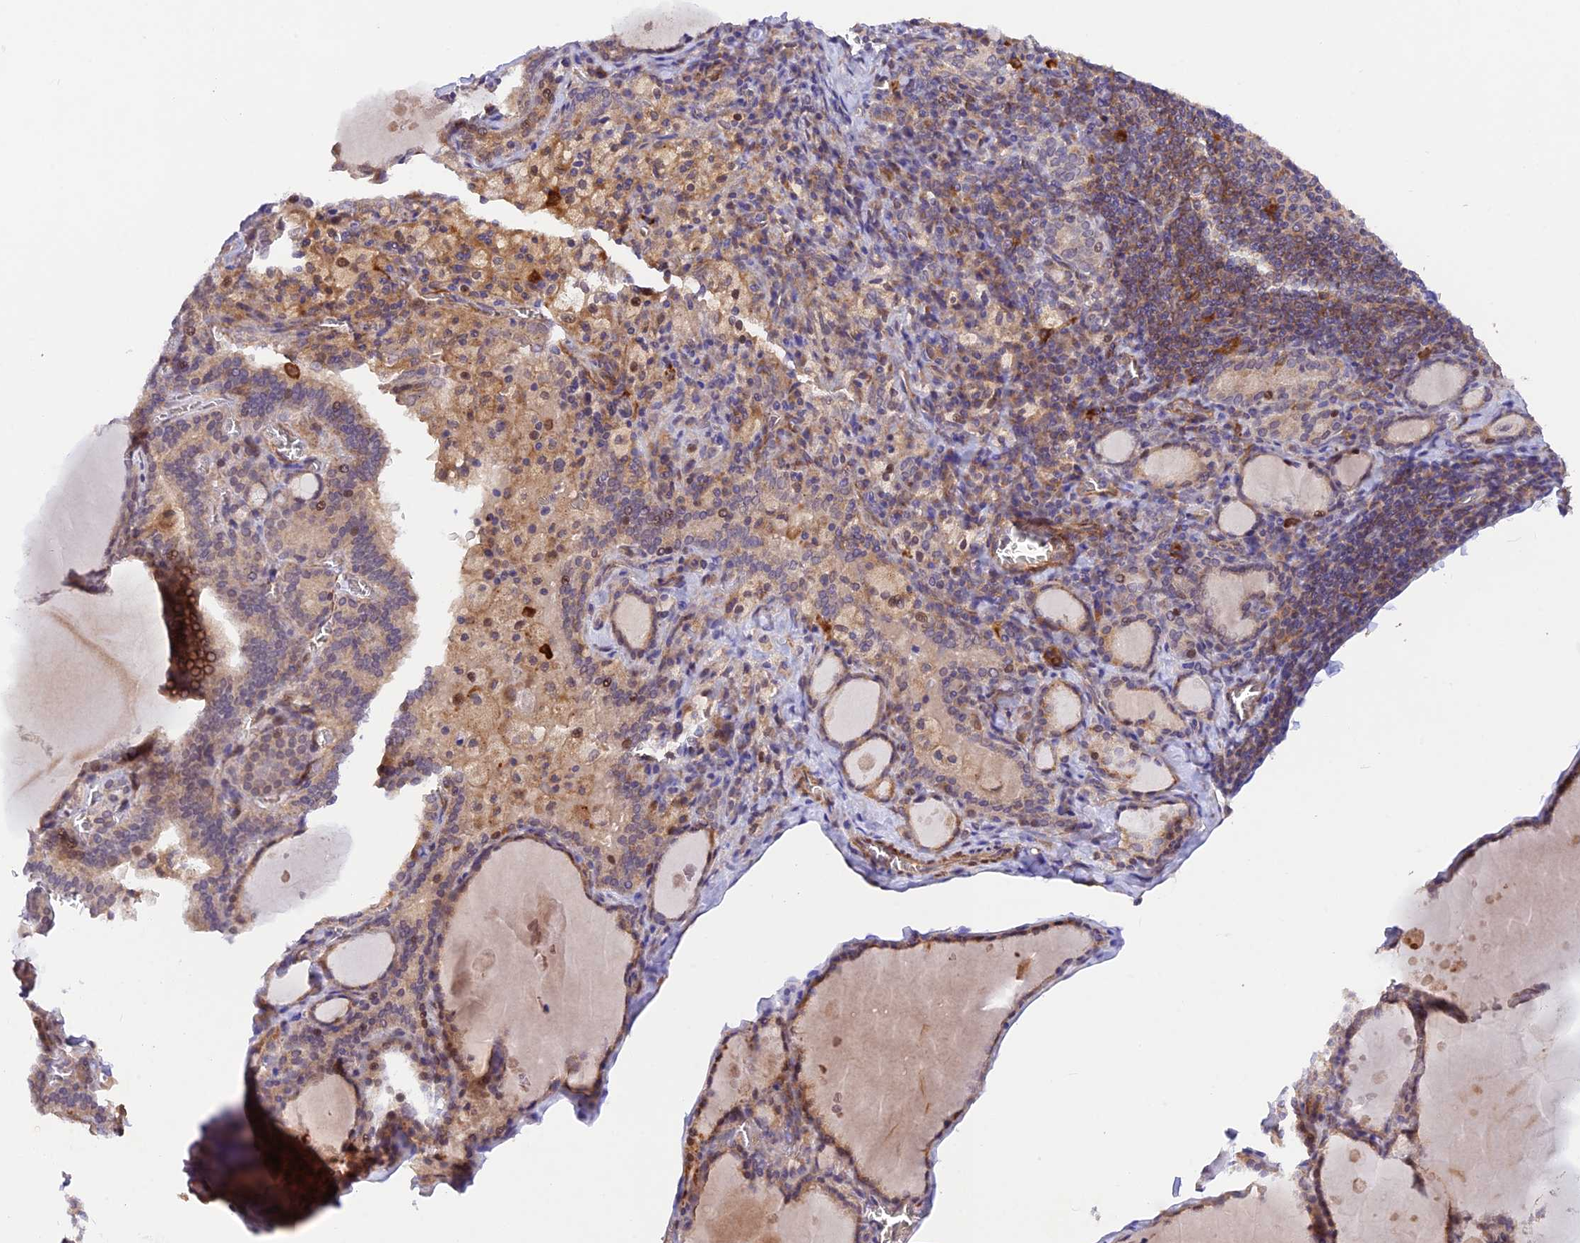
{"staining": {"intensity": "weak", "quantity": "25%-75%", "location": "cytoplasmic/membranous"}, "tissue": "thyroid gland", "cell_type": "Glandular cells", "image_type": "normal", "snomed": [{"axis": "morphology", "description": "Normal tissue, NOS"}, {"axis": "topography", "description": "Thyroid gland"}], "caption": "IHC photomicrograph of normal thyroid gland: thyroid gland stained using immunohistochemistry (IHC) displays low levels of weak protein expression localized specifically in the cytoplasmic/membranous of glandular cells, appearing as a cytoplasmic/membranous brown color.", "gene": "WDFY4", "patient": {"sex": "male", "age": 56}}